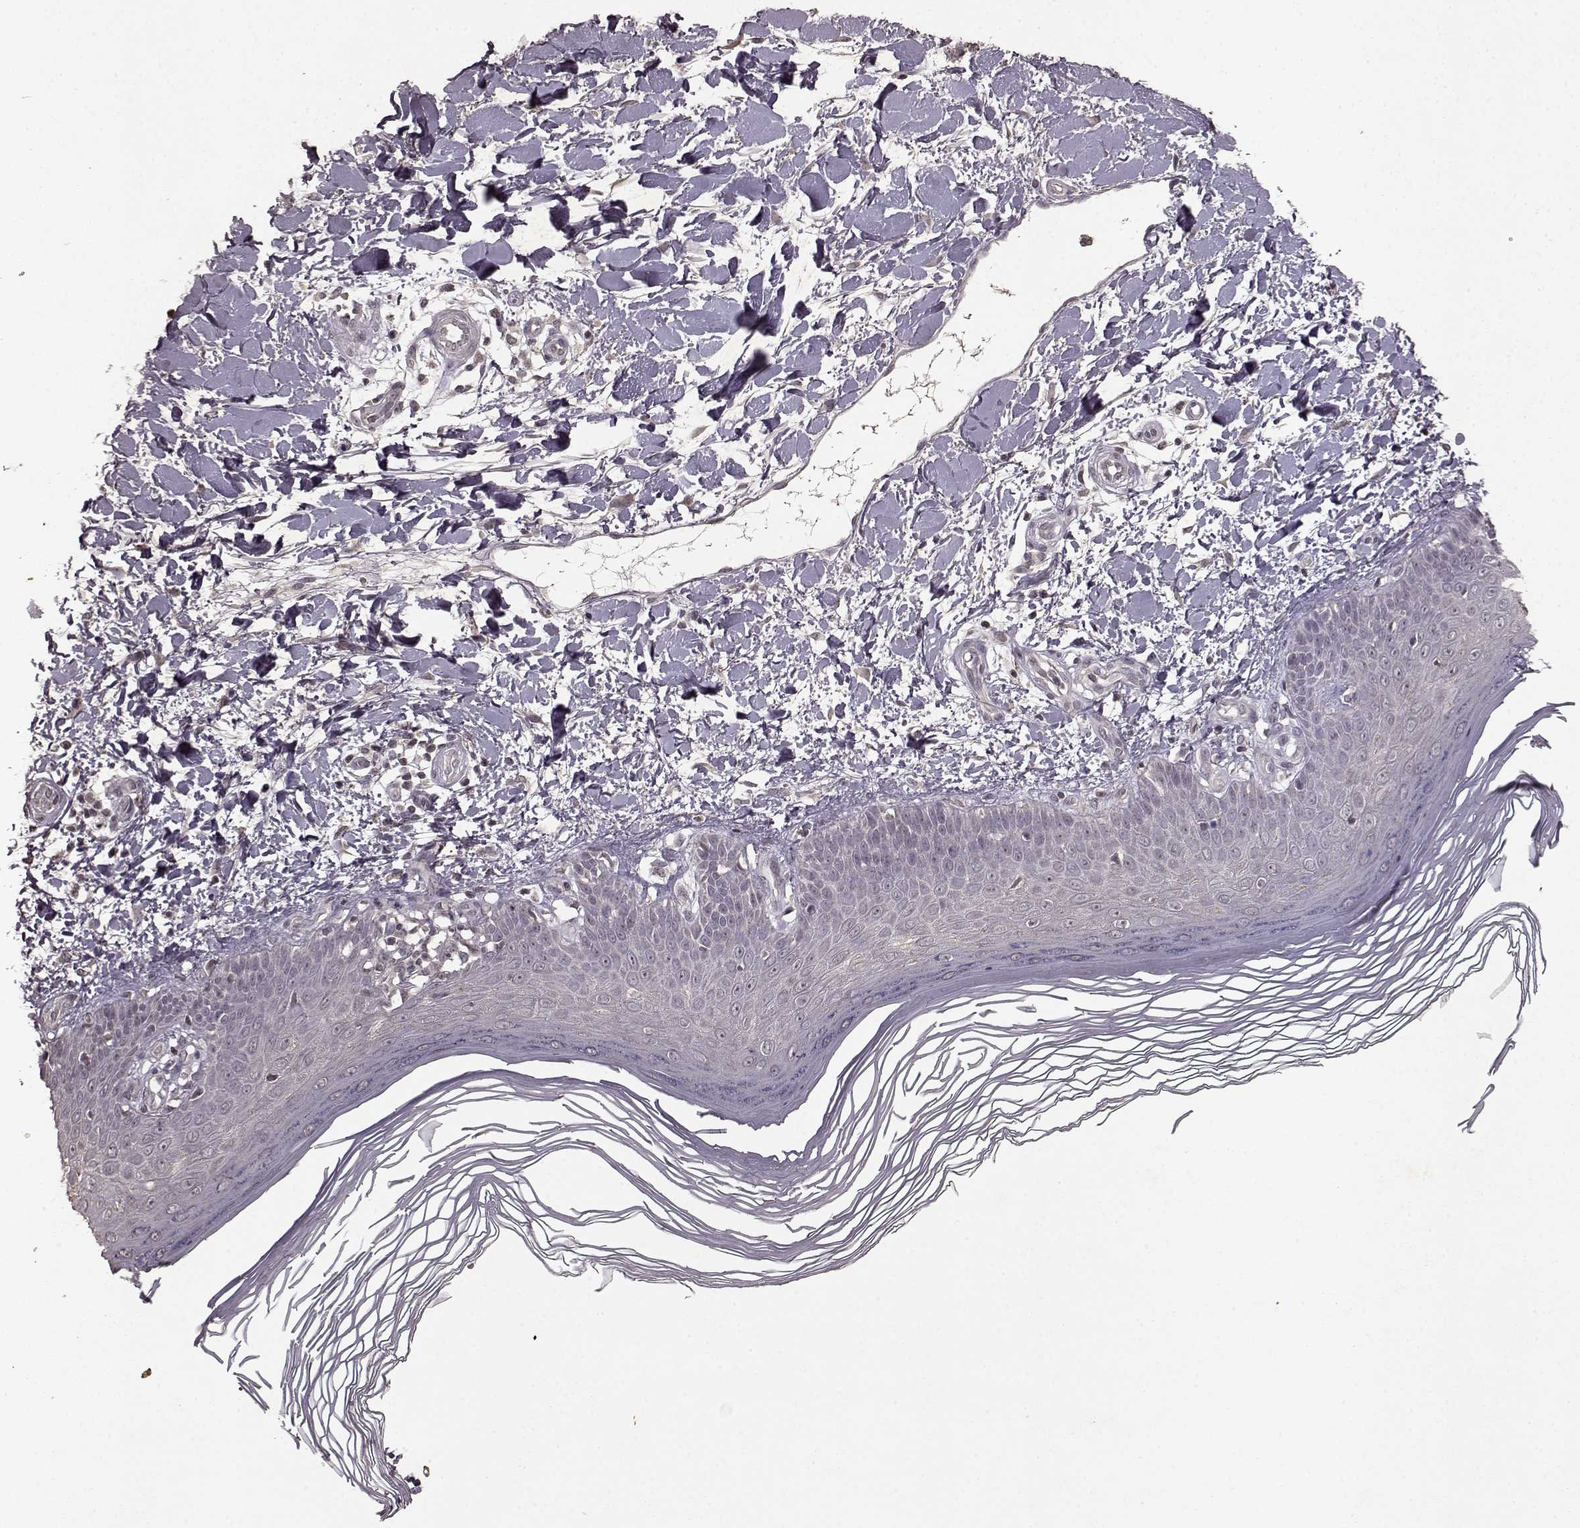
{"staining": {"intensity": "negative", "quantity": "none", "location": "none"}, "tissue": "skin", "cell_type": "Fibroblasts", "image_type": "normal", "snomed": [{"axis": "morphology", "description": "Normal tissue, NOS"}, {"axis": "topography", "description": "Skin"}], "caption": "Immunohistochemistry (IHC) histopathology image of benign skin: human skin stained with DAB demonstrates no significant protein staining in fibroblasts. (DAB (3,3'-diaminobenzidine) IHC with hematoxylin counter stain).", "gene": "LHB", "patient": {"sex": "female", "age": 62}}